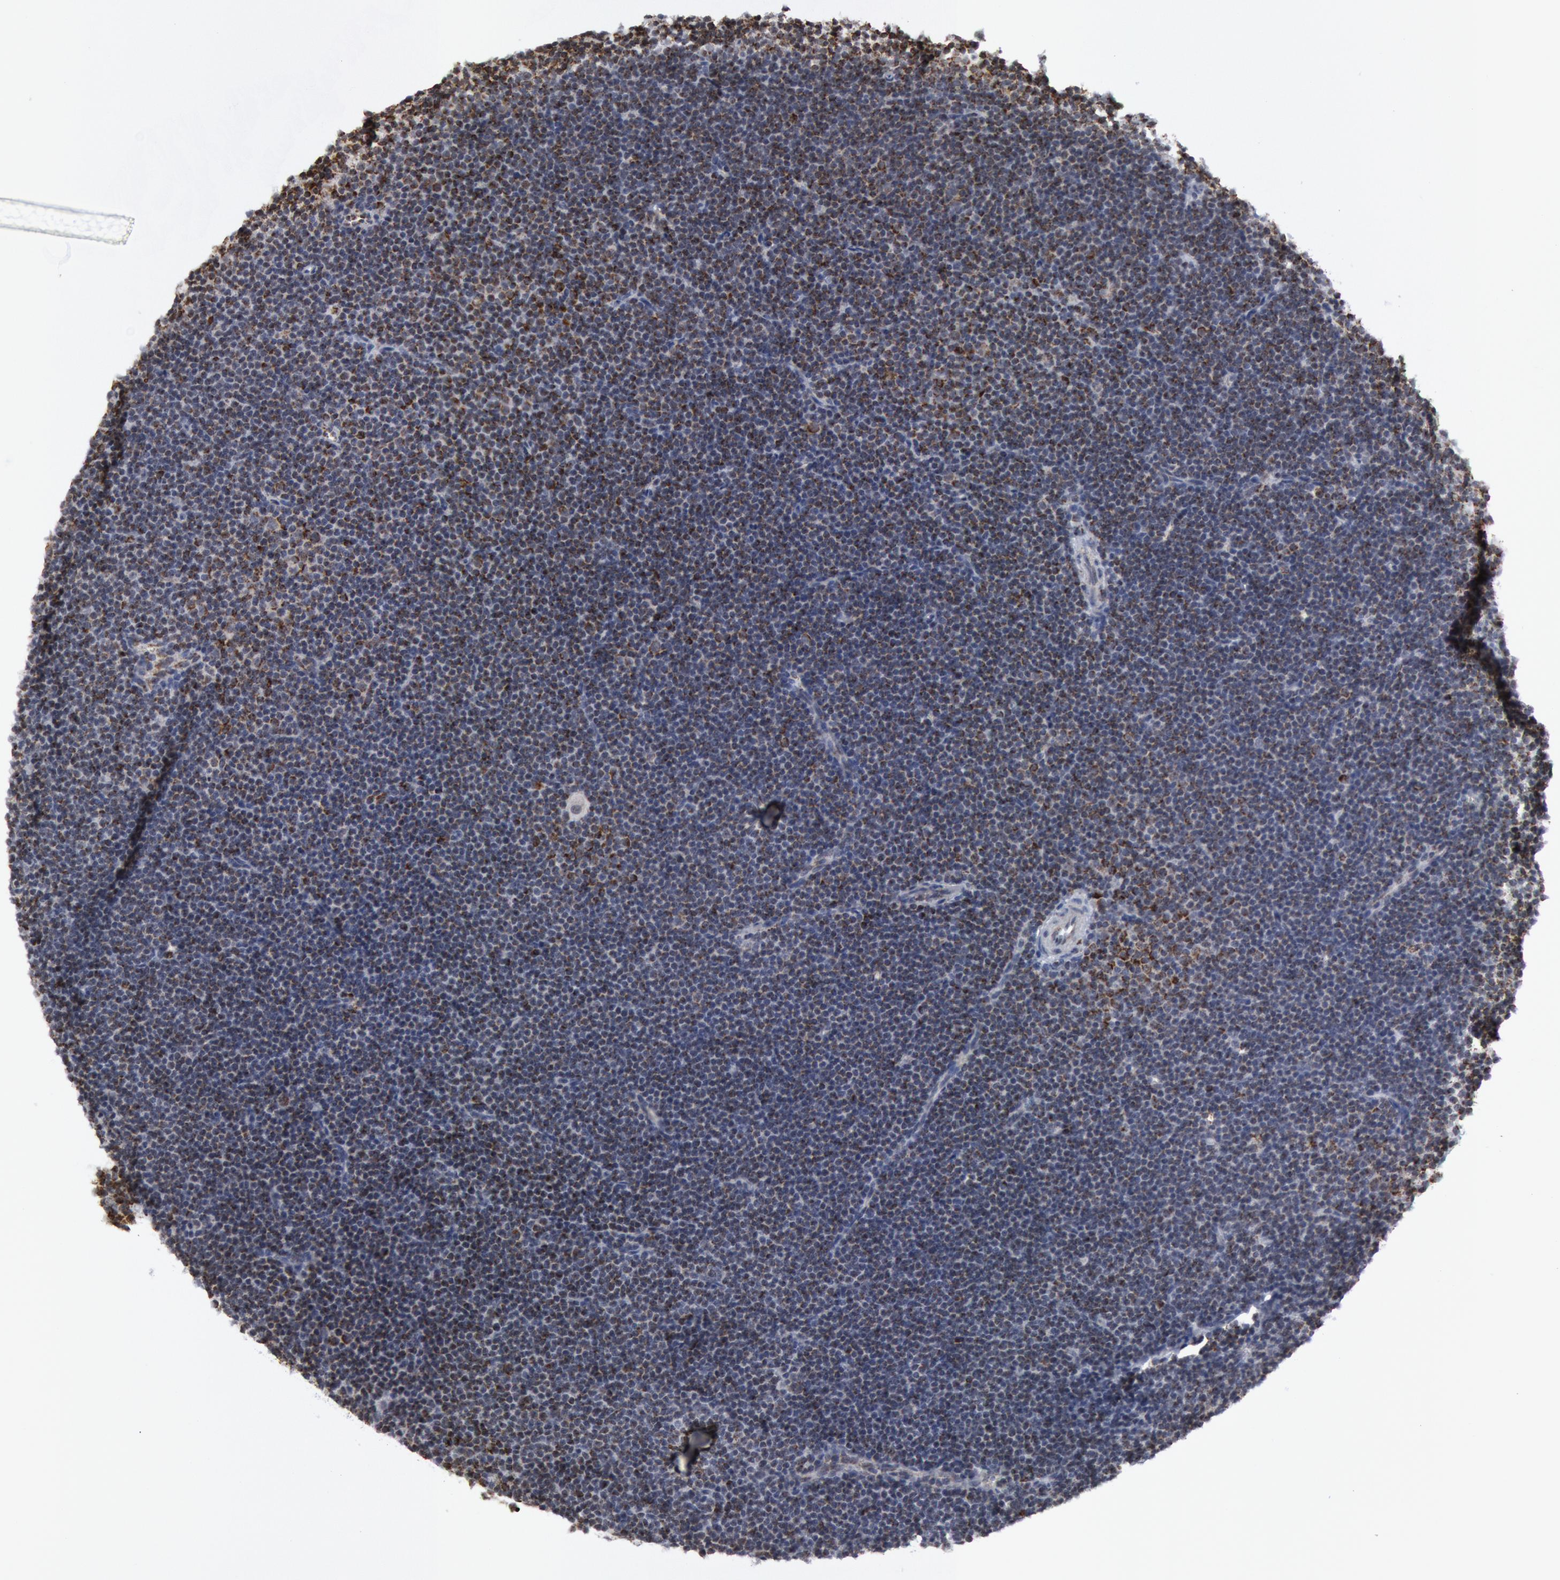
{"staining": {"intensity": "moderate", "quantity": "<25%", "location": "cytoplasmic/membranous"}, "tissue": "lymphoma", "cell_type": "Tumor cells", "image_type": "cancer", "snomed": [{"axis": "morphology", "description": "Malignant lymphoma, non-Hodgkin's type, Low grade"}, {"axis": "topography", "description": "Lymph node"}], "caption": "Lymphoma stained with a protein marker exhibits moderate staining in tumor cells.", "gene": "CASP9", "patient": {"sex": "female", "age": 69}}